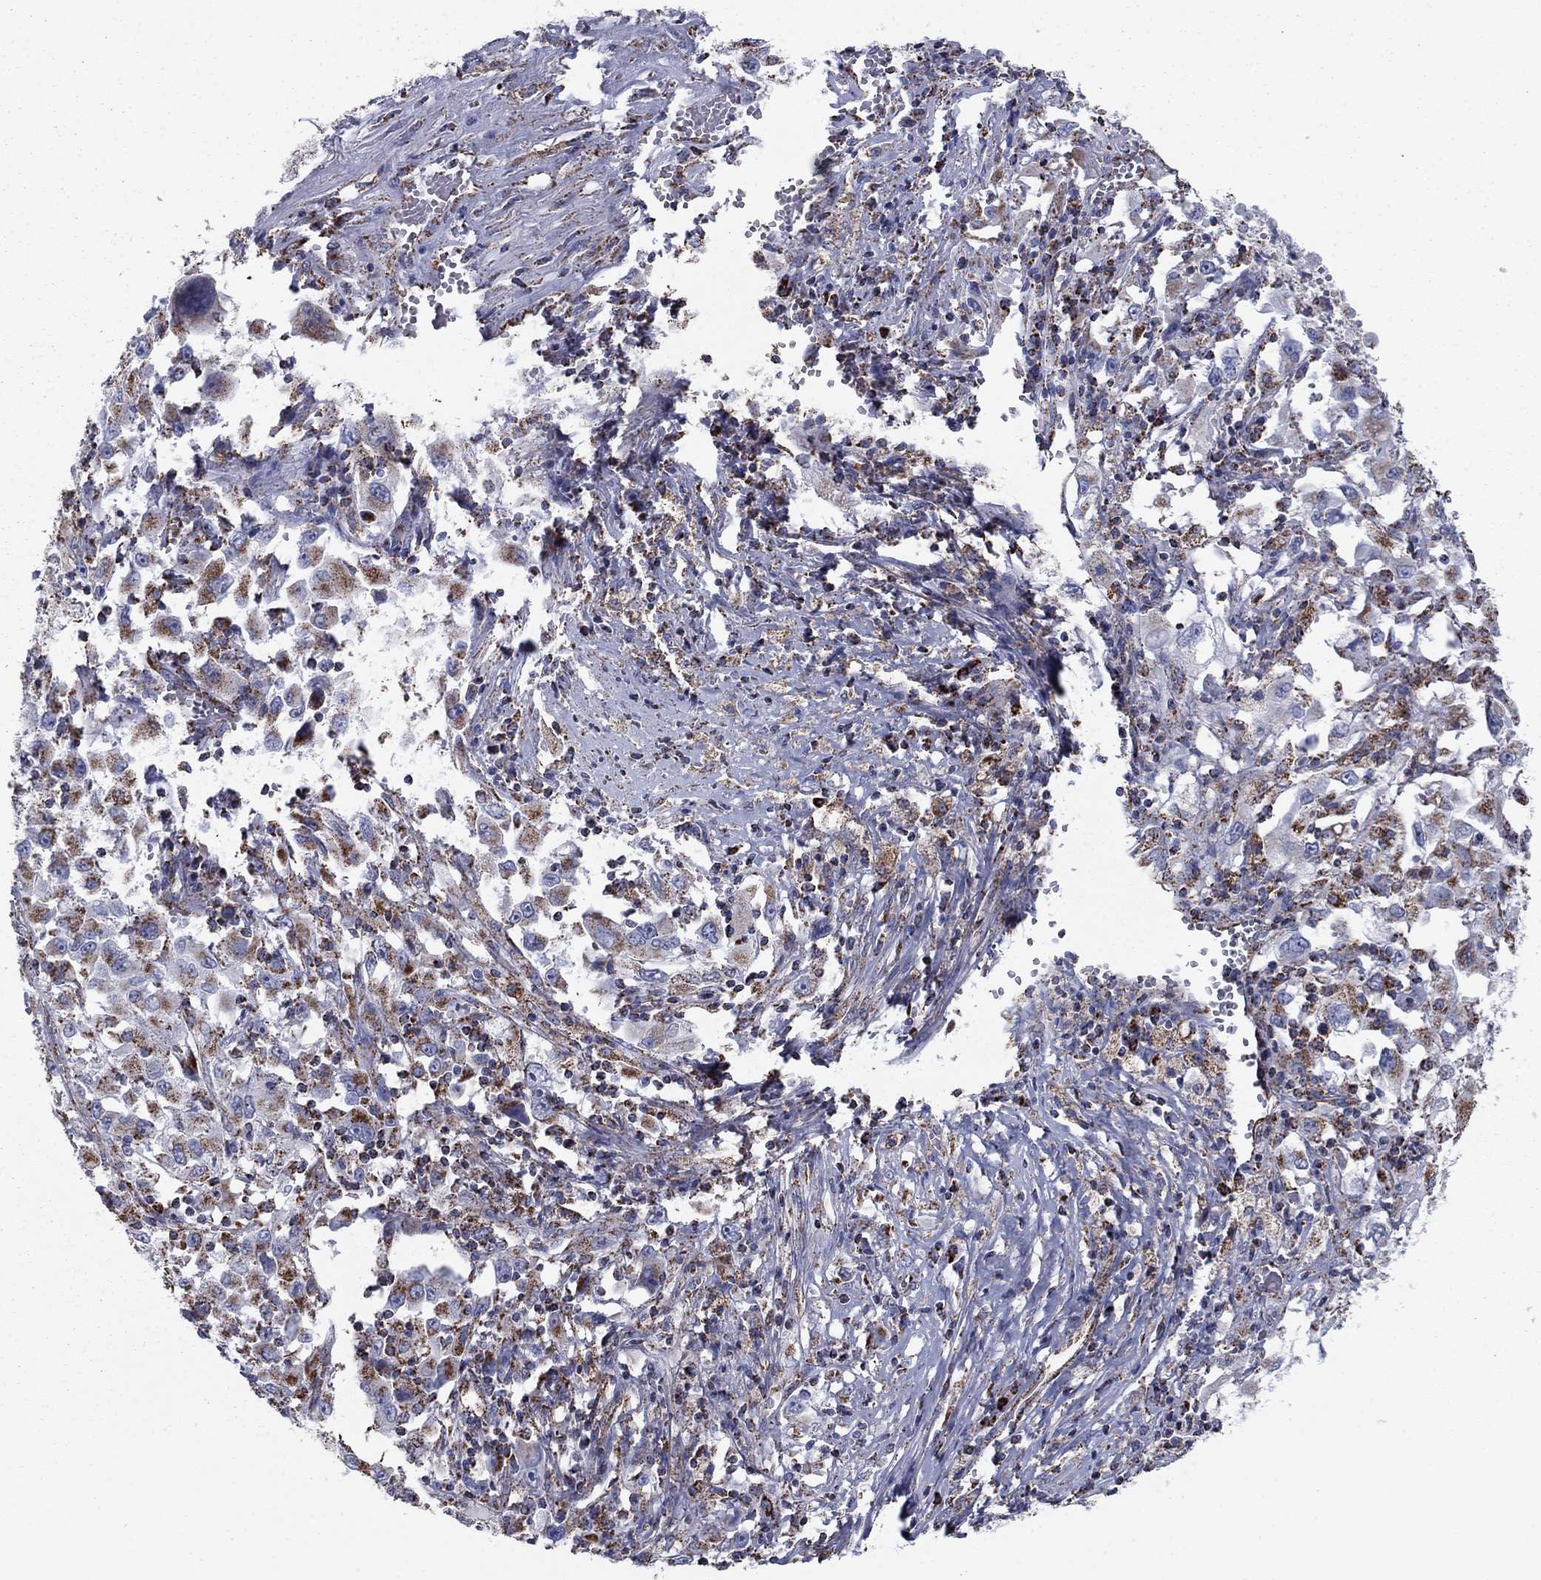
{"staining": {"intensity": "moderate", "quantity": ">75%", "location": "cytoplasmic/membranous"}, "tissue": "melanoma", "cell_type": "Tumor cells", "image_type": "cancer", "snomed": [{"axis": "morphology", "description": "Malignant melanoma, Metastatic site"}, {"axis": "topography", "description": "Soft tissue"}], "caption": "Immunohistochemical staining of human melanoma exhibits medium levels of moderate cytoplasmic/membranous protein positivity in about >75% of tumor cells.", "gene": "NDUFV1", "patient": {"sex": "male", "age": 50}}